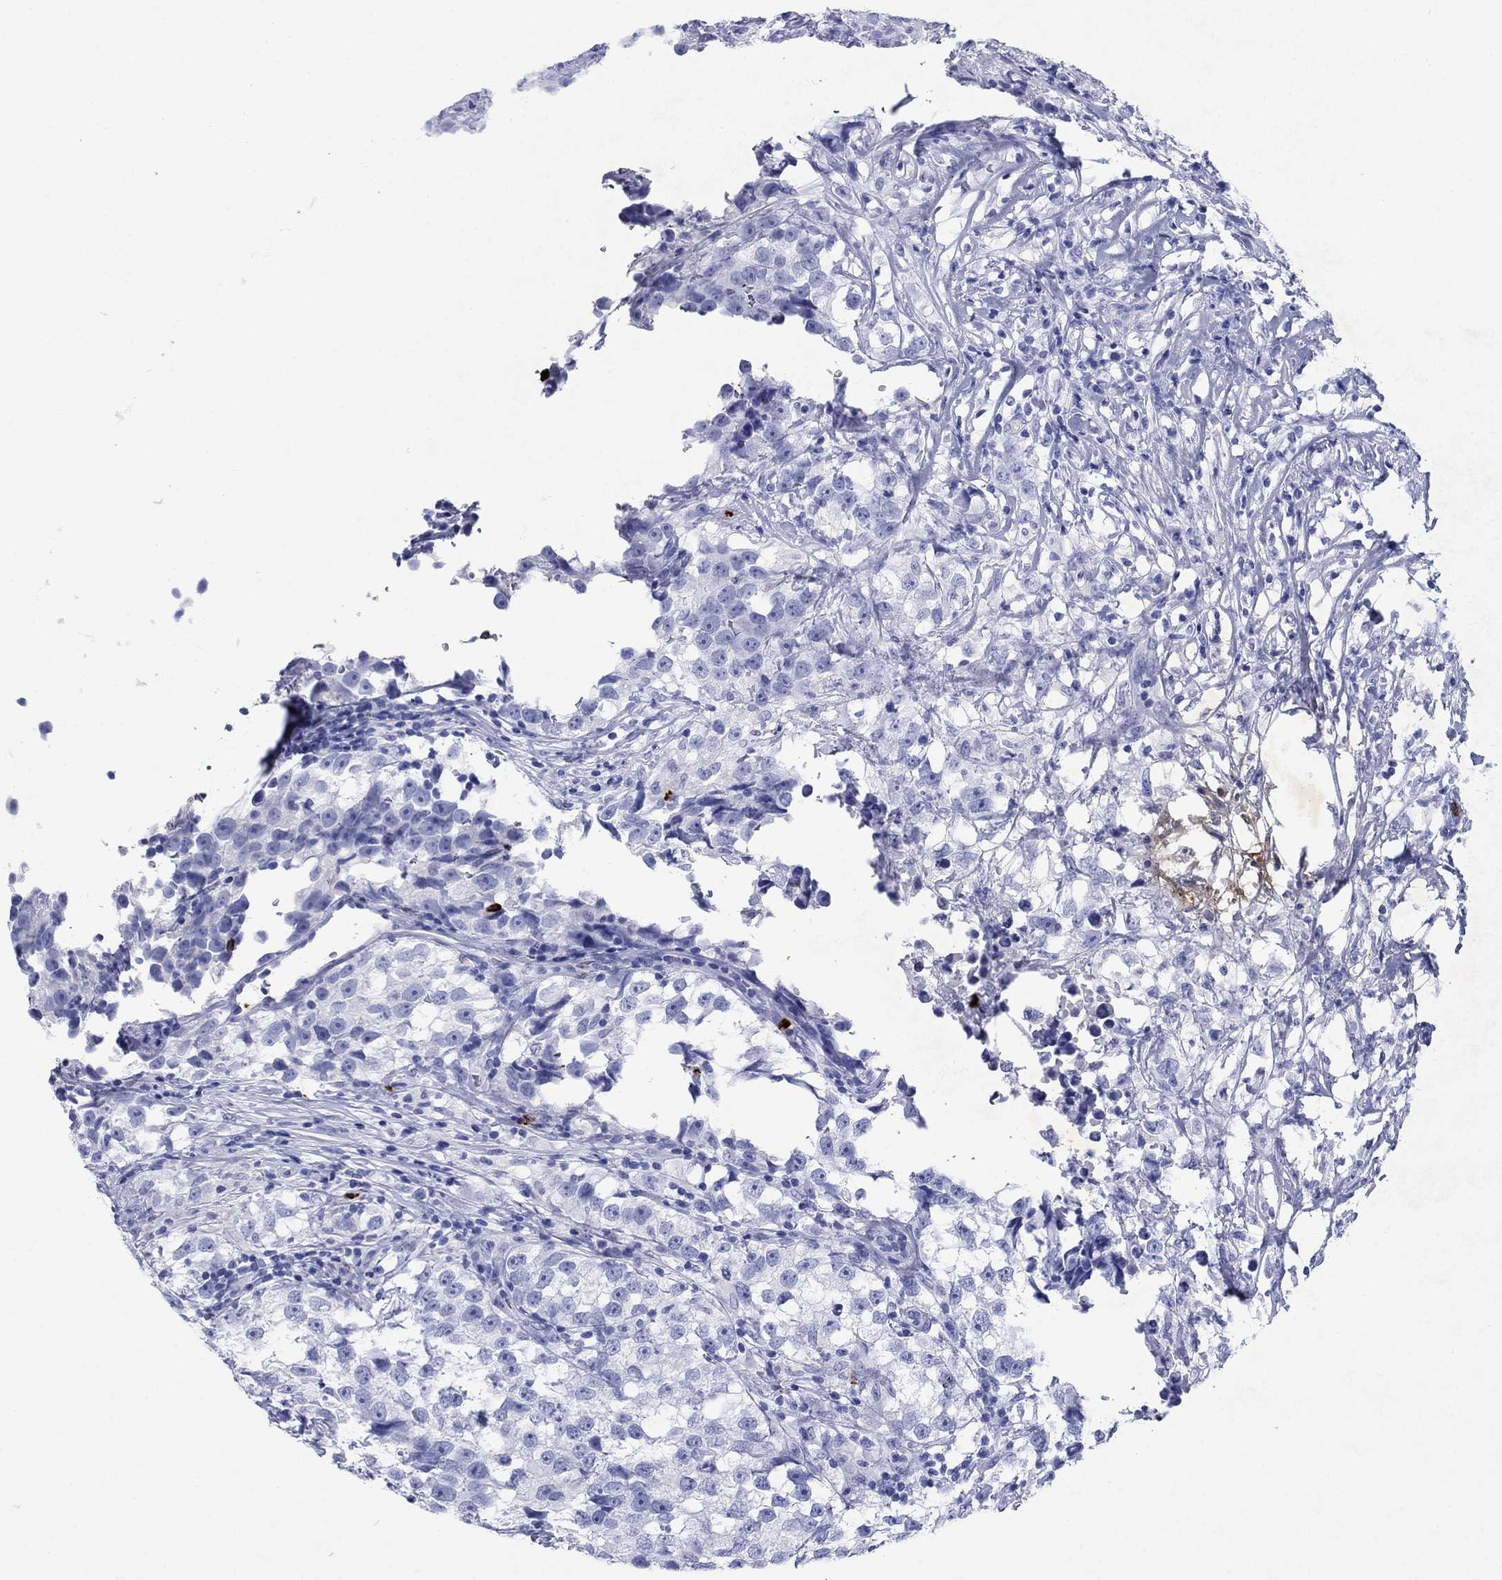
{"staining": {"intensity": "negative", "quantity": "none", "location": "none"}, "tissue": "testis cancer", "cell_type": "Tumor cells", "image_type": "cancer", "snomed": [{"axis": "morphology", "description": "Seminoma, NOS"}, {"axis": "topography", "description": "Testis"}], "caption": "Photomicrograph shows no significant protein expression in tumor cells of seminoma (testis). (Brightfield microscopy of DAB IHC at high magnification).", "gene": "AZU1", "patient": {"sex": "male", "age": 46}}